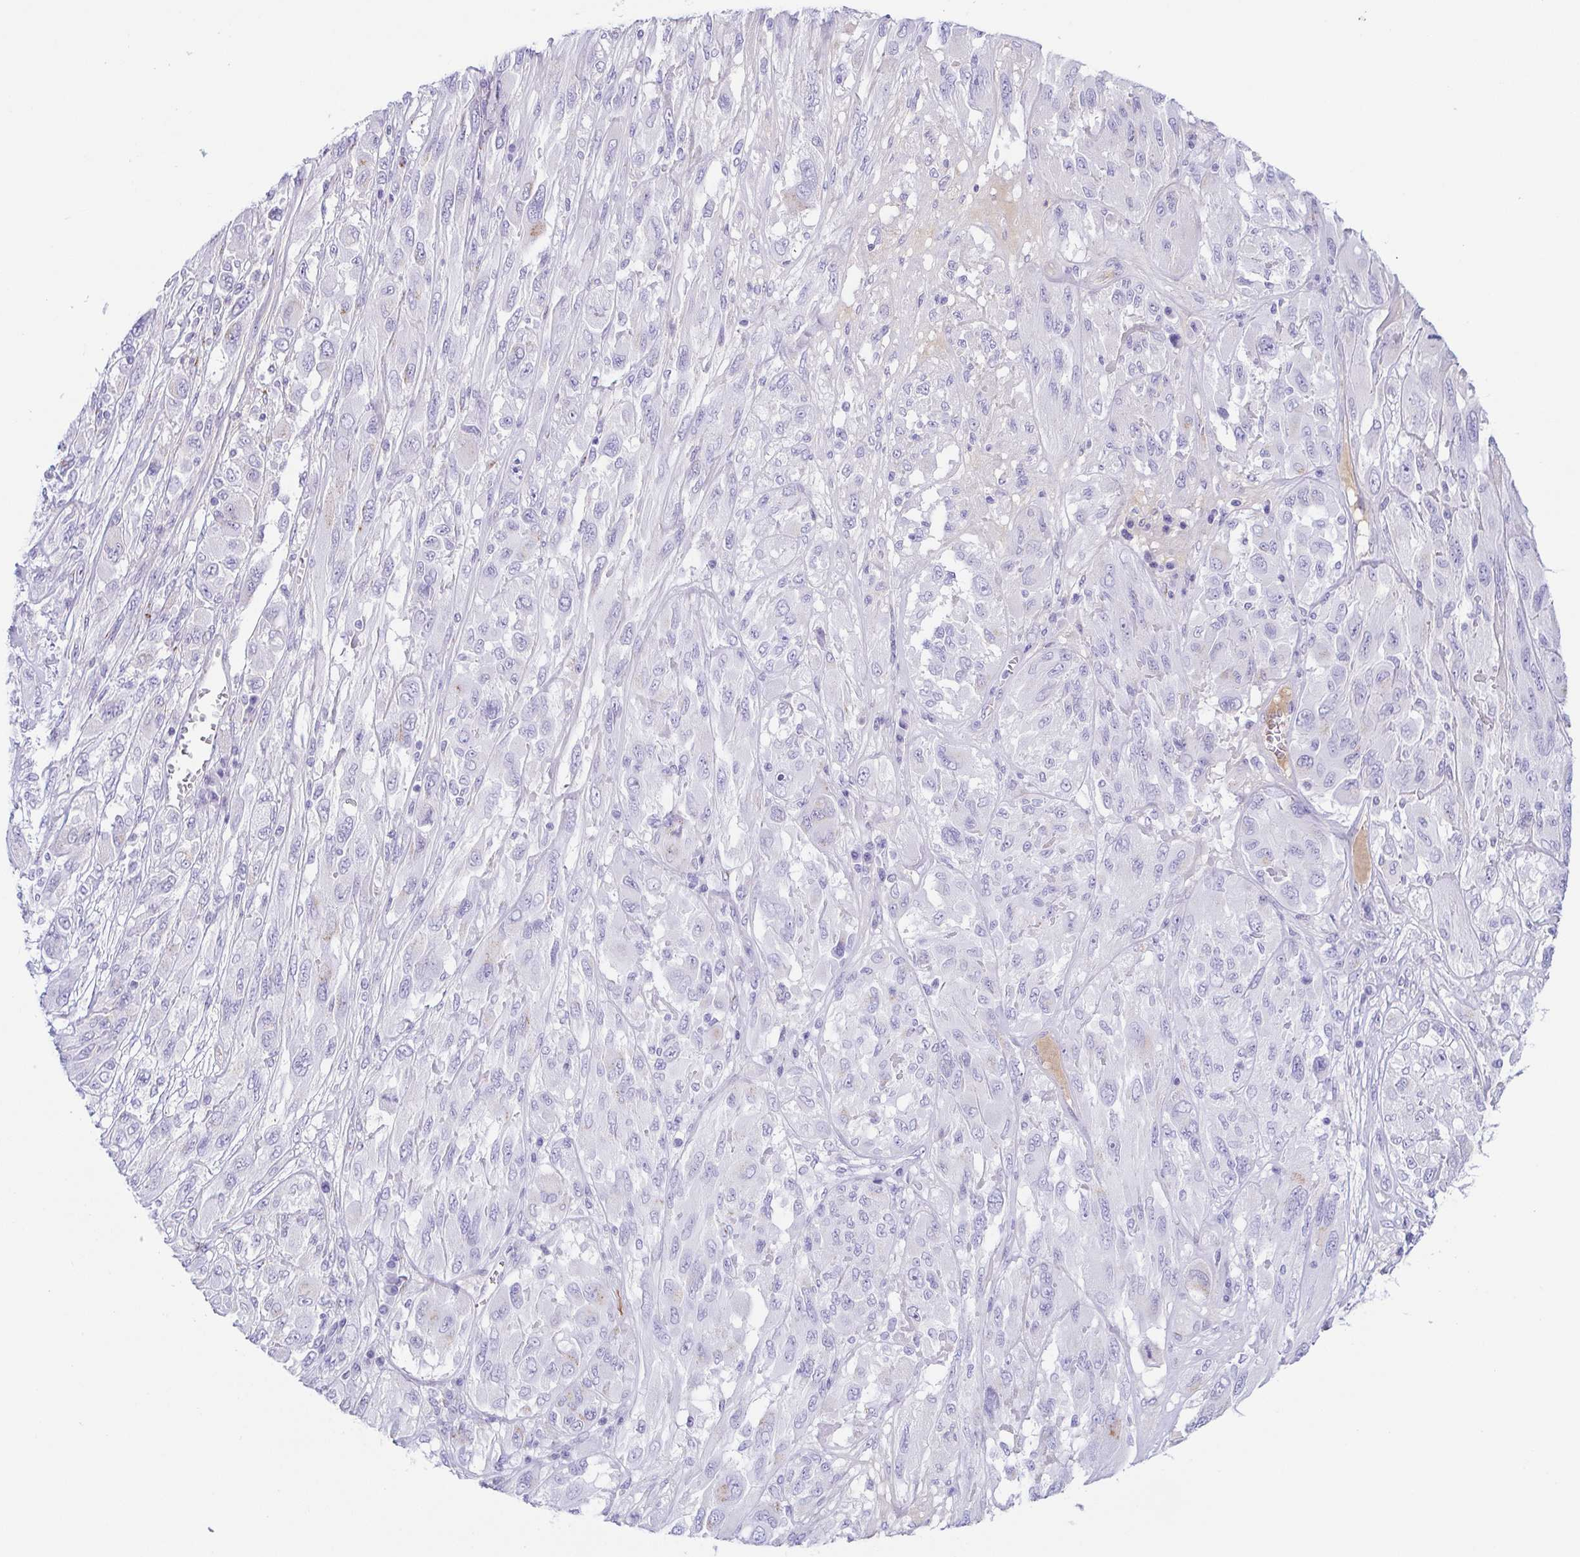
{"staining": {"intensity": "negative", "quantity": "none", "location": "none"}, "tissue": "melanoma", "cell_type": "Tumor cells", "image_type": "cancer", "snomed": [{"axis": "morphology", "description": "Malignant melanoma, NOS"}, {"axis": "topography", "description": "Skin"}], "caption": "Histopathology image shows no protein positivity in tumor cells of malignant melanoma tissue.", "gene": "LDLRAD1", "patient": {"sex": "female", "age": 91}}